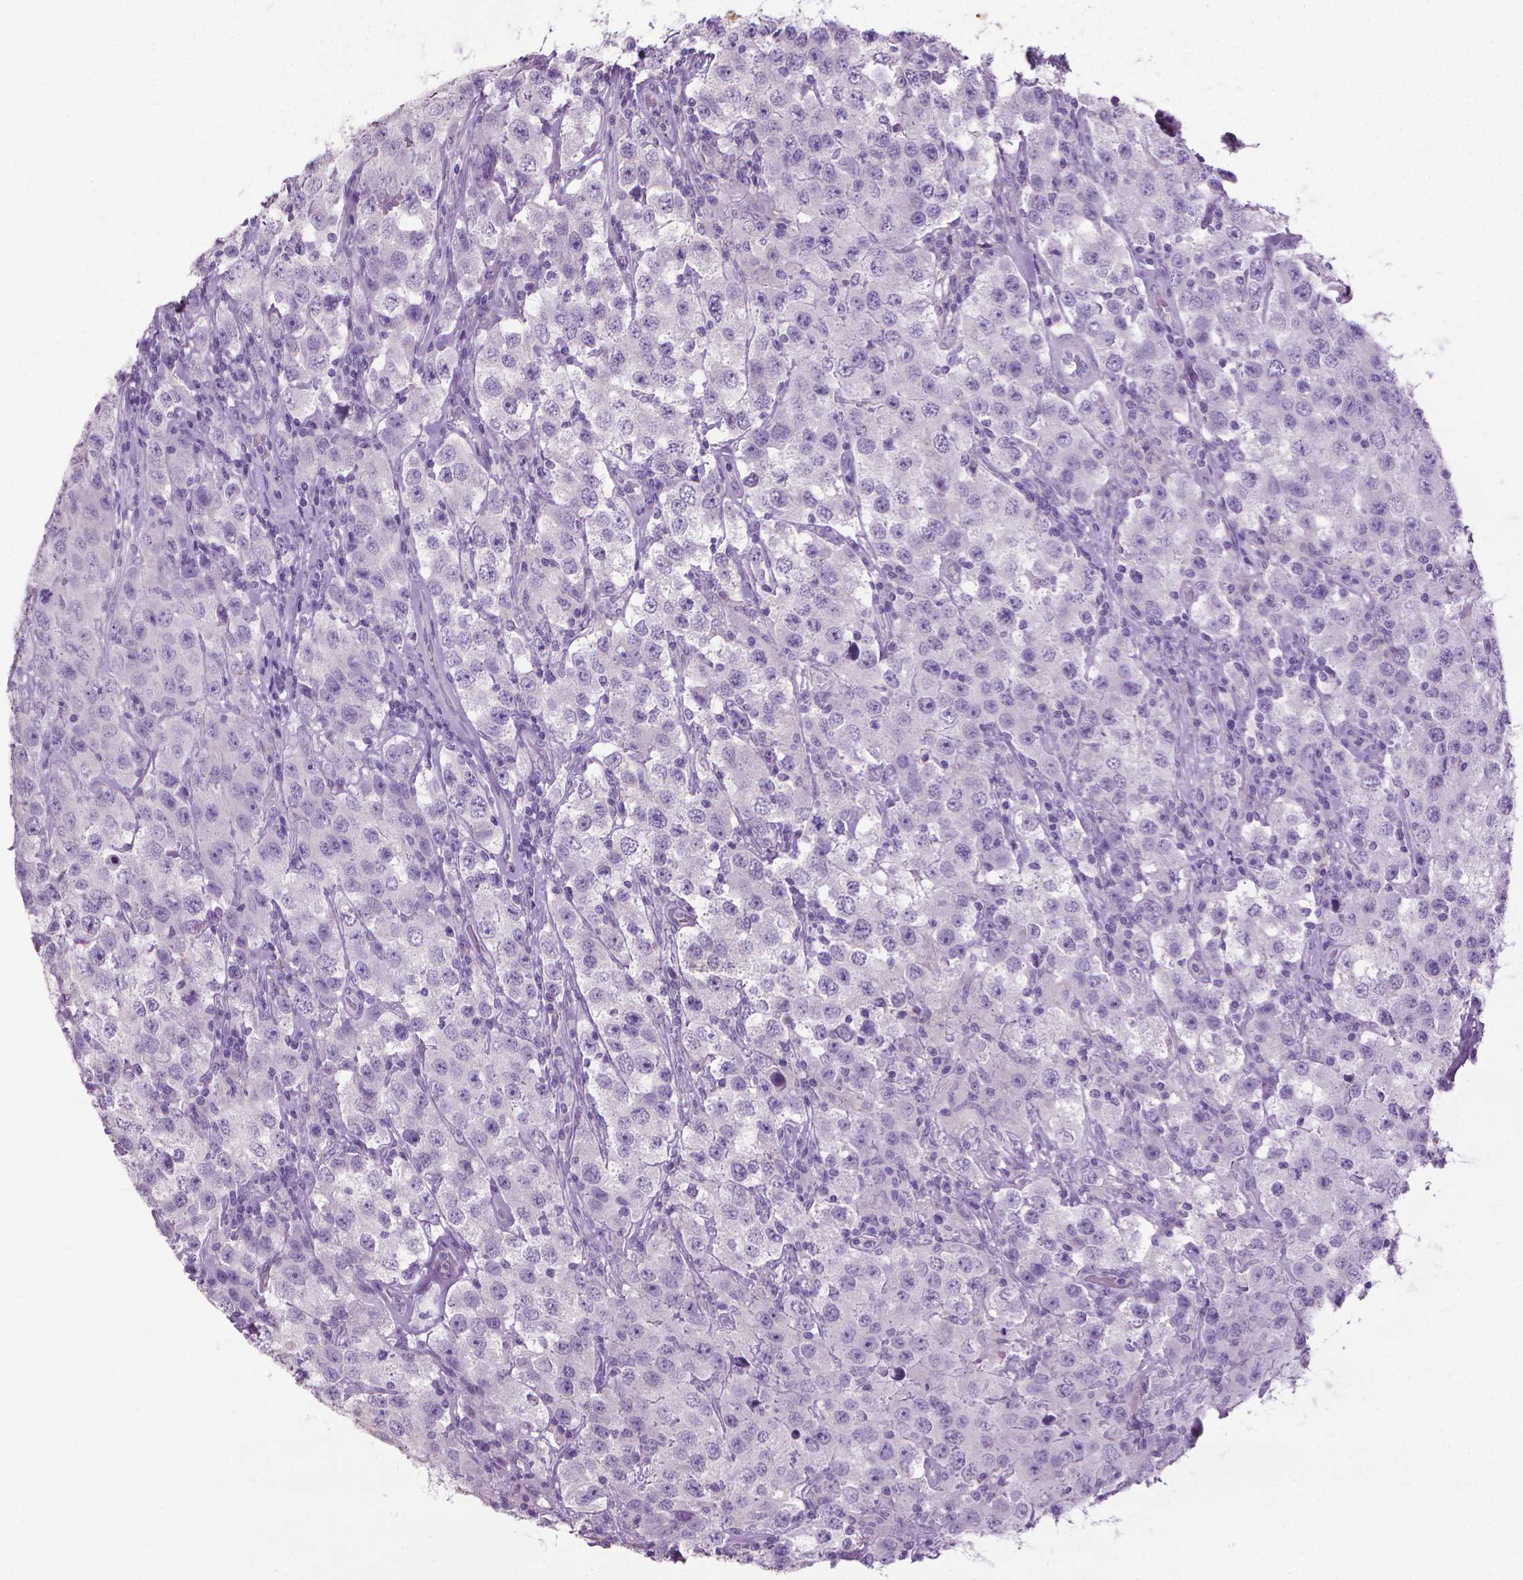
{"staining": {"intensity": "negative", "quantity": "none", "location": "none"}, "tissue": "testis cancer", "cell_type": "Tumor cells", "image_type": "cancer", "snomed": [{"axis": "morphology", "description": "Seminoma, NOS"}, {"axis": "topography", "description": "Testis"}], "caption": "Tumor cells are negative for brown protein staining in testis cancer.", "gene": "KRT5", "patient": {"sex": "male", "age": 52}}